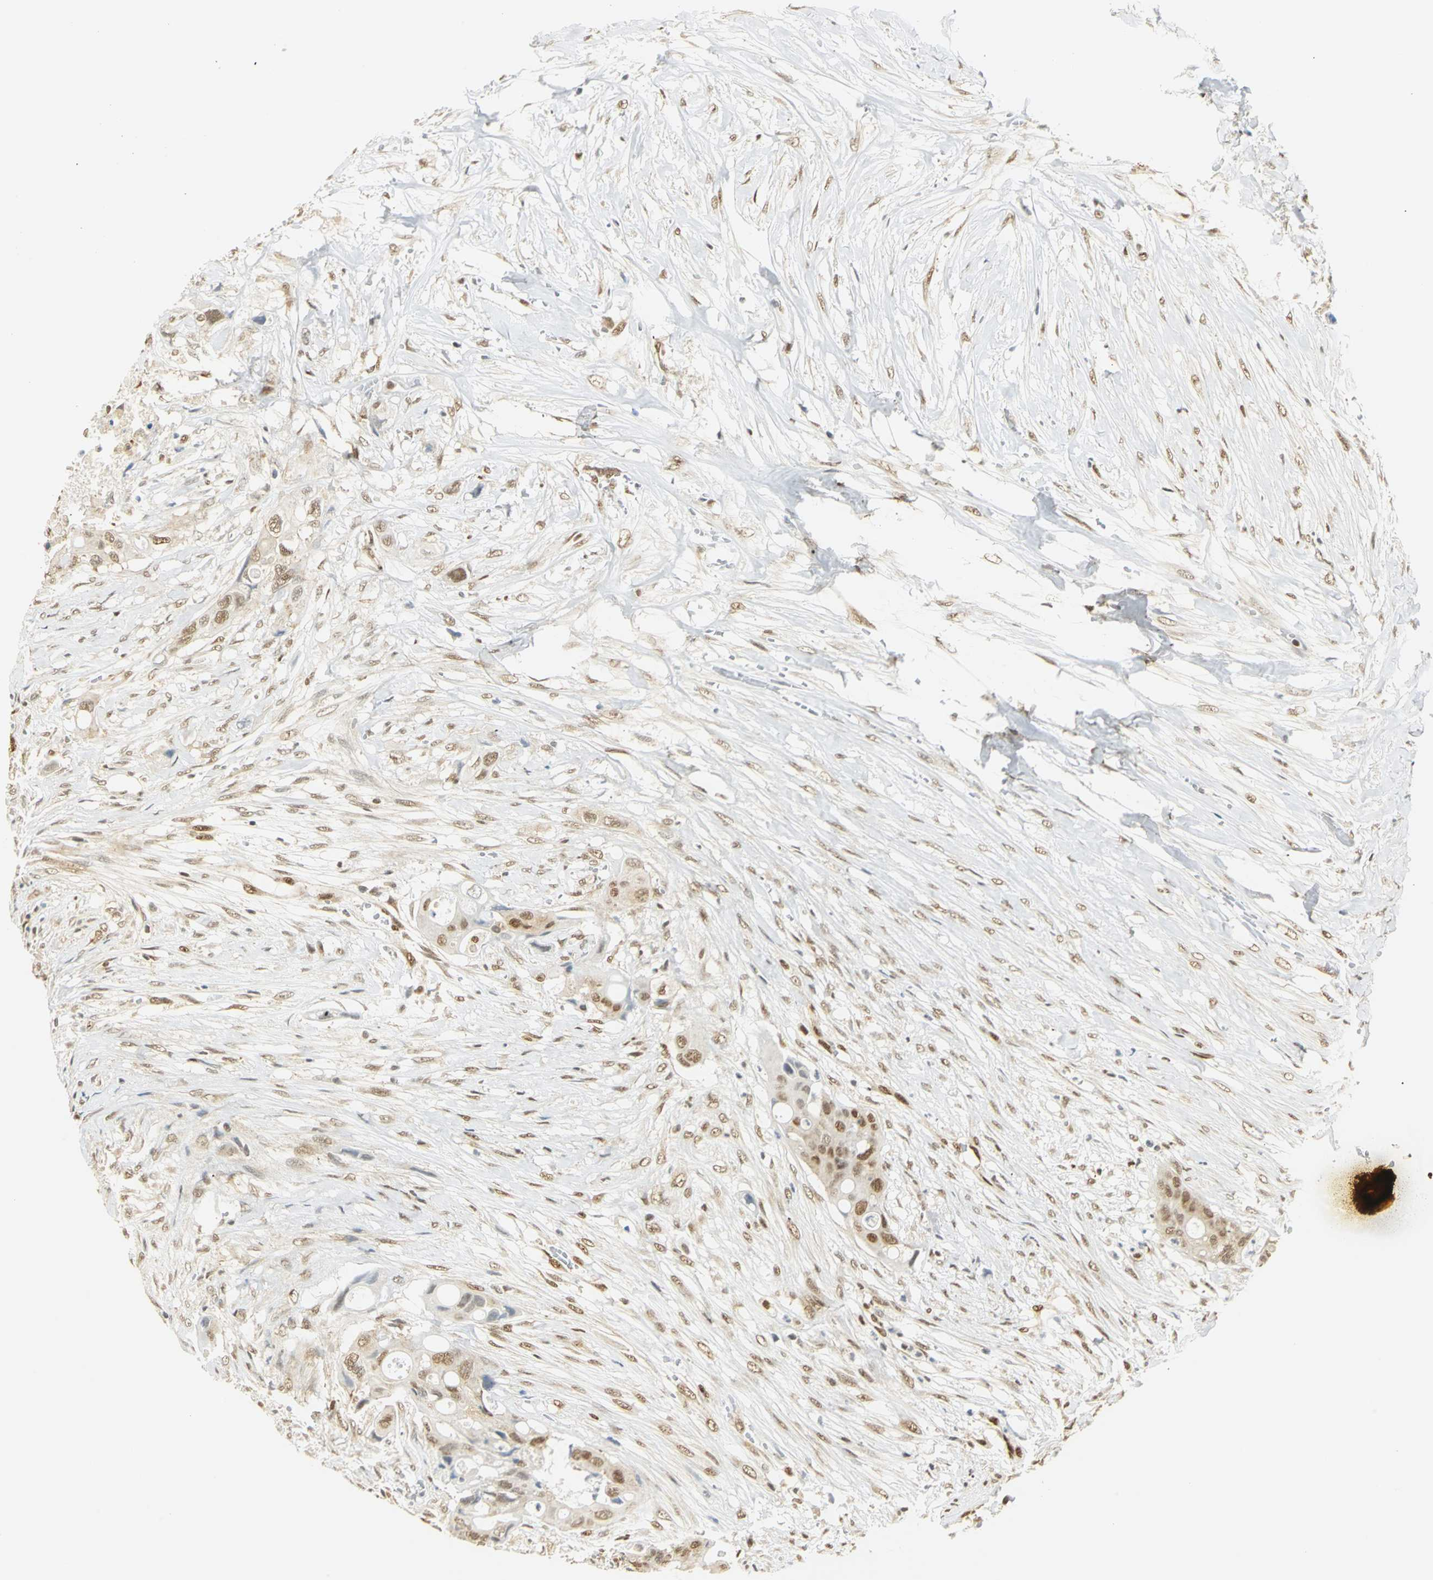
{"staining": {"intensity": "moderate", "quantity": "25%-75%", "location": "cytoplasmic/membranous,nuclear"}, "tissue": "colorectal cancer", "cell_type": "Tumor cells", "image_type": "cancer", "snomed": [{"axis": "morphology", "description": "Adenocarcinoma, NOS"}, {"axis": "topography", "description": "Colon"}], "caption": "Immunohistochemistry (IHC) photomicrograph of neoplastic tissue: human colorectal cancer stained using IHC displays medium levels of moderate protein expression localized specifically in the cytoplasmic/membranous and nuclear of tumor cells, appearing as a cytoplasmic/membranous and nuclear brown color.", "gene": "DDX5", "patient": {"sex": "female", "age": 57}}